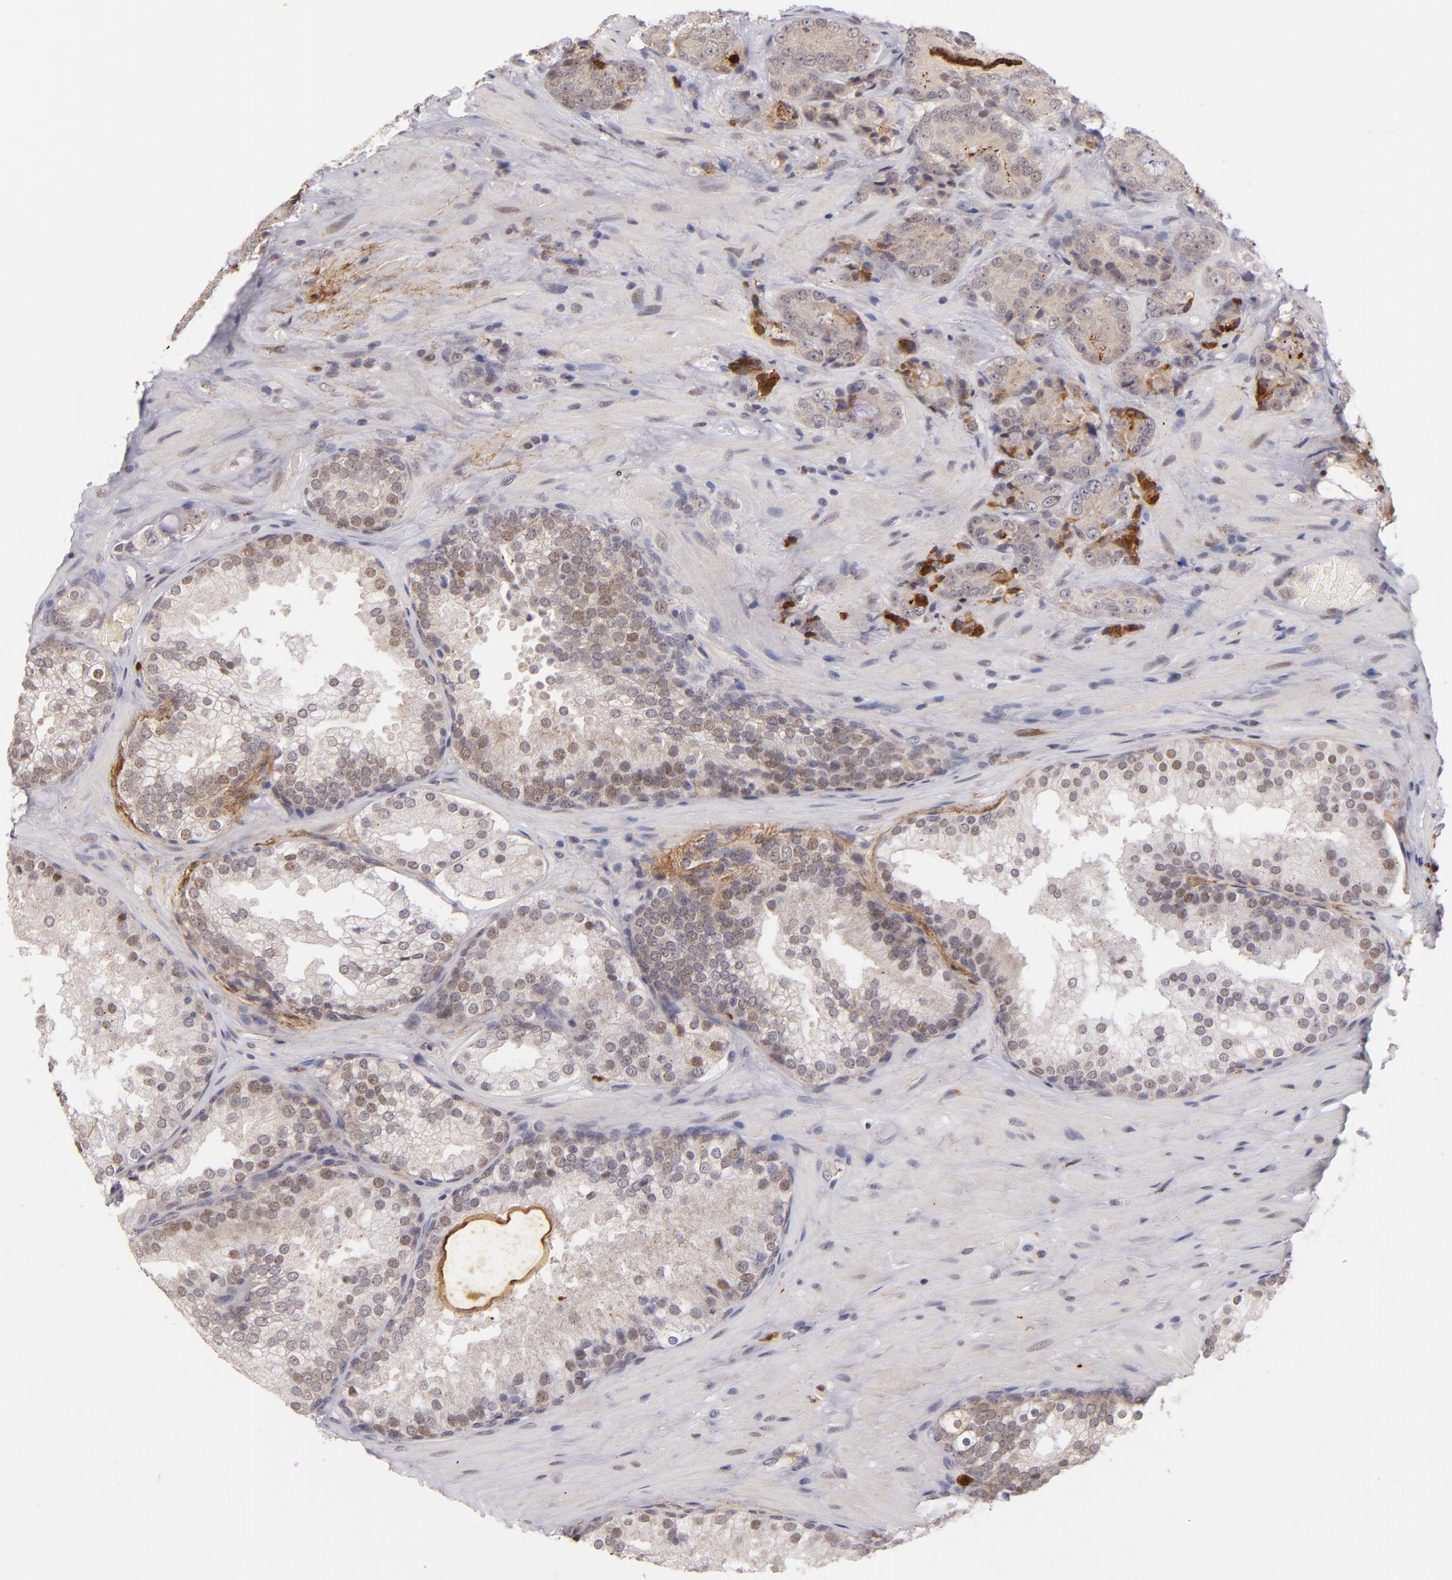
{"staining": {"intensity": "weak", "quantity": "25%-75%", "location": "nuclear"}, "tissue": "prostate cancer", "cell_type": "Tumor cells", "image_type": "cancer", "snomed": [{"axis": "morphology", "description": "Adenocarcinoma, High grade"}, {"axis": "topography", "description": "Prostate"}], "caption": "DAB immunohistochemical staining of prostate cancer shows weak nuclear protein staining in about 25%-75% of tumor cells.", "gene": "RXRG", "patient": {"sex": "male", "age": 70}}